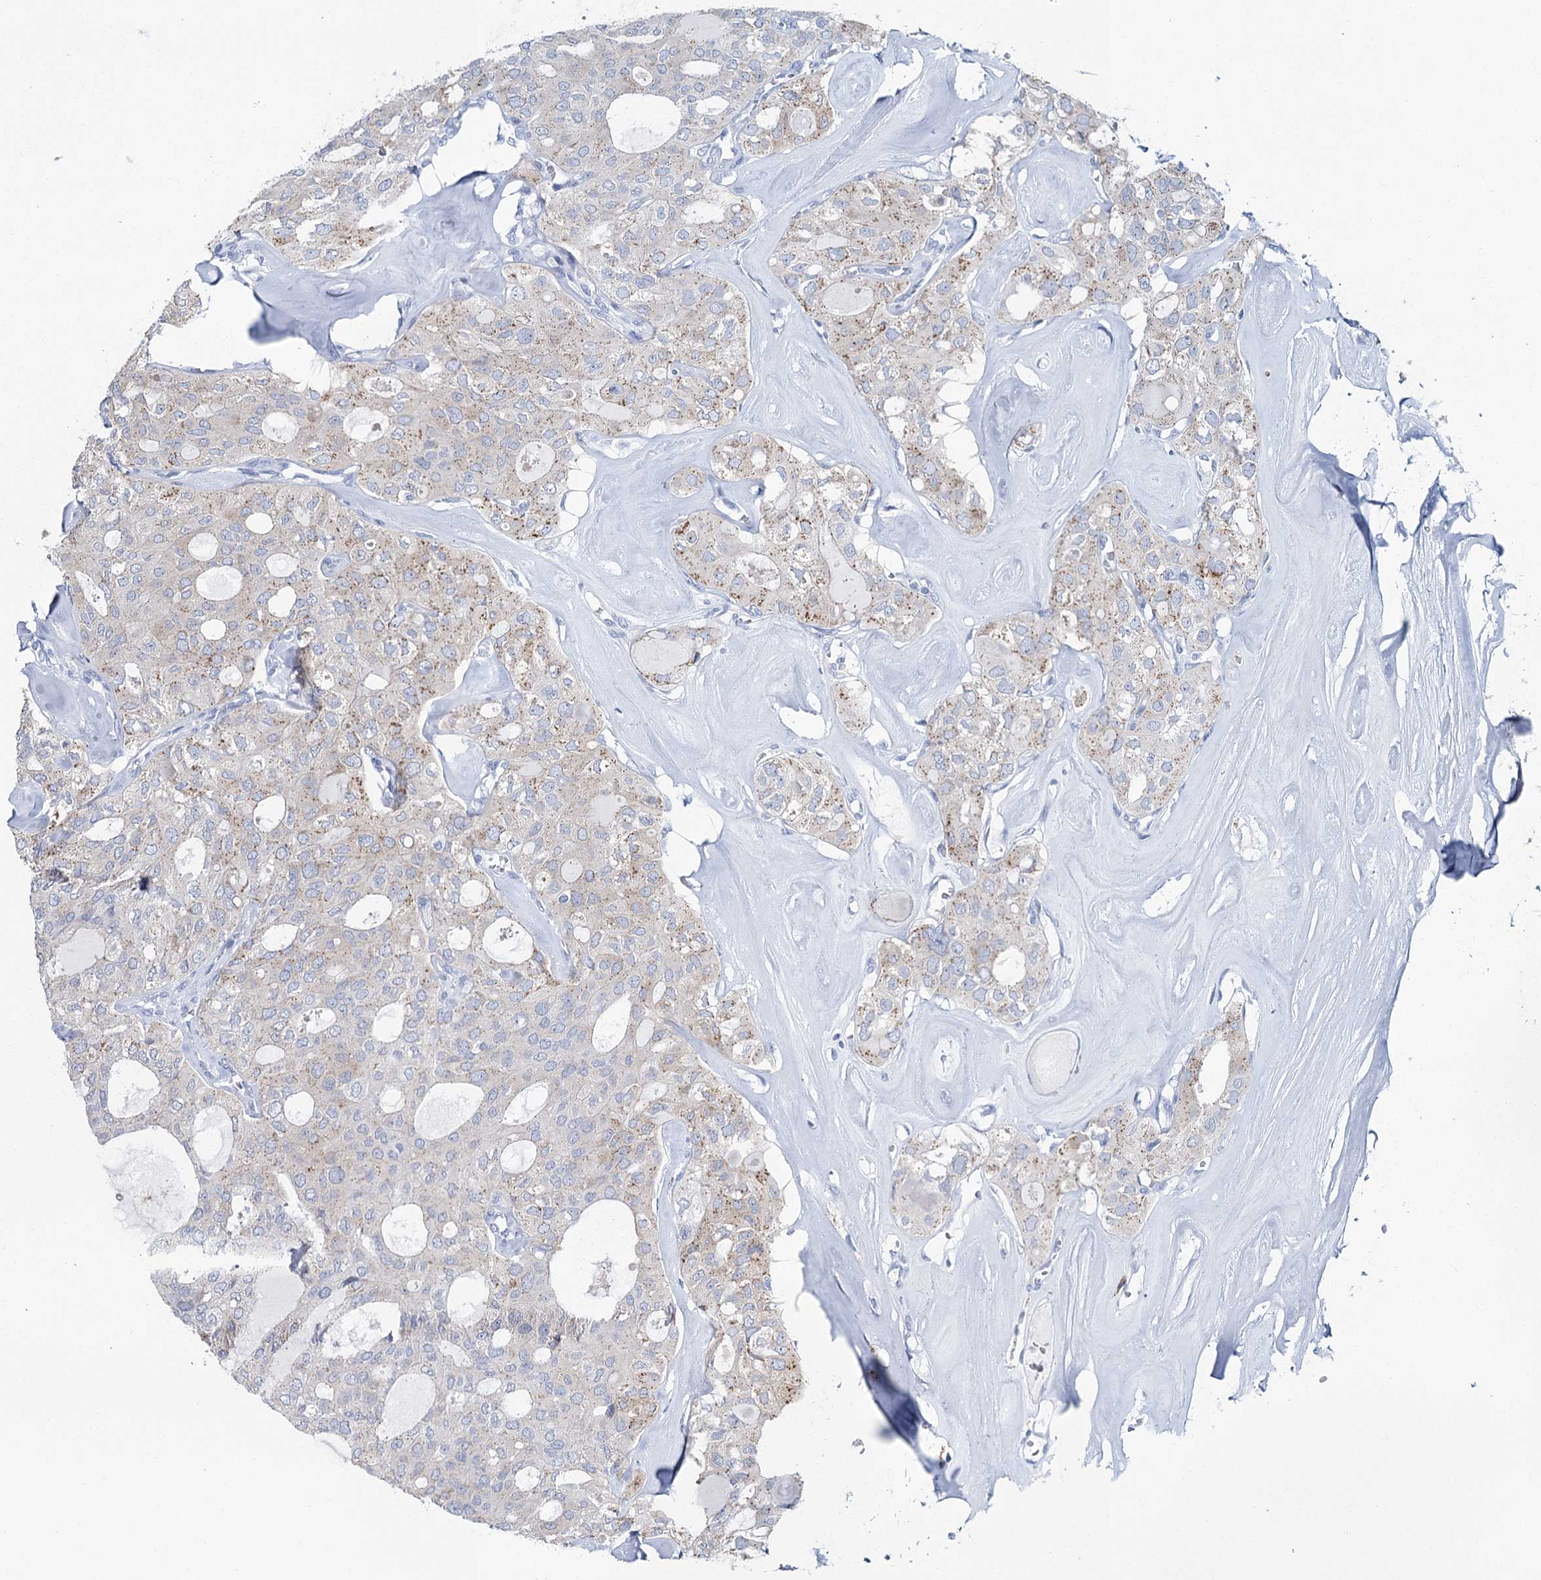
{"staining": {"intensity": "weak", "quantity": "<25%", "location": "cytoplasmic/membranous"}, "tissue": "thyroid cancer", "cell_type": "Tumor cells", "image_type": "cancer", "snomed": [{"axis": "morphology", "description": "Follicular adenoma carcinoma, NOS"}, {"axis": "topography", "description": "Thyroid gland"}], "caption": "Thyroid cancer stained for a protein using immunohistochemistry demonstrates no positivity tumor cells.", "gene": "METTL7B", "patient": {"sex": "male", "age": 75}}